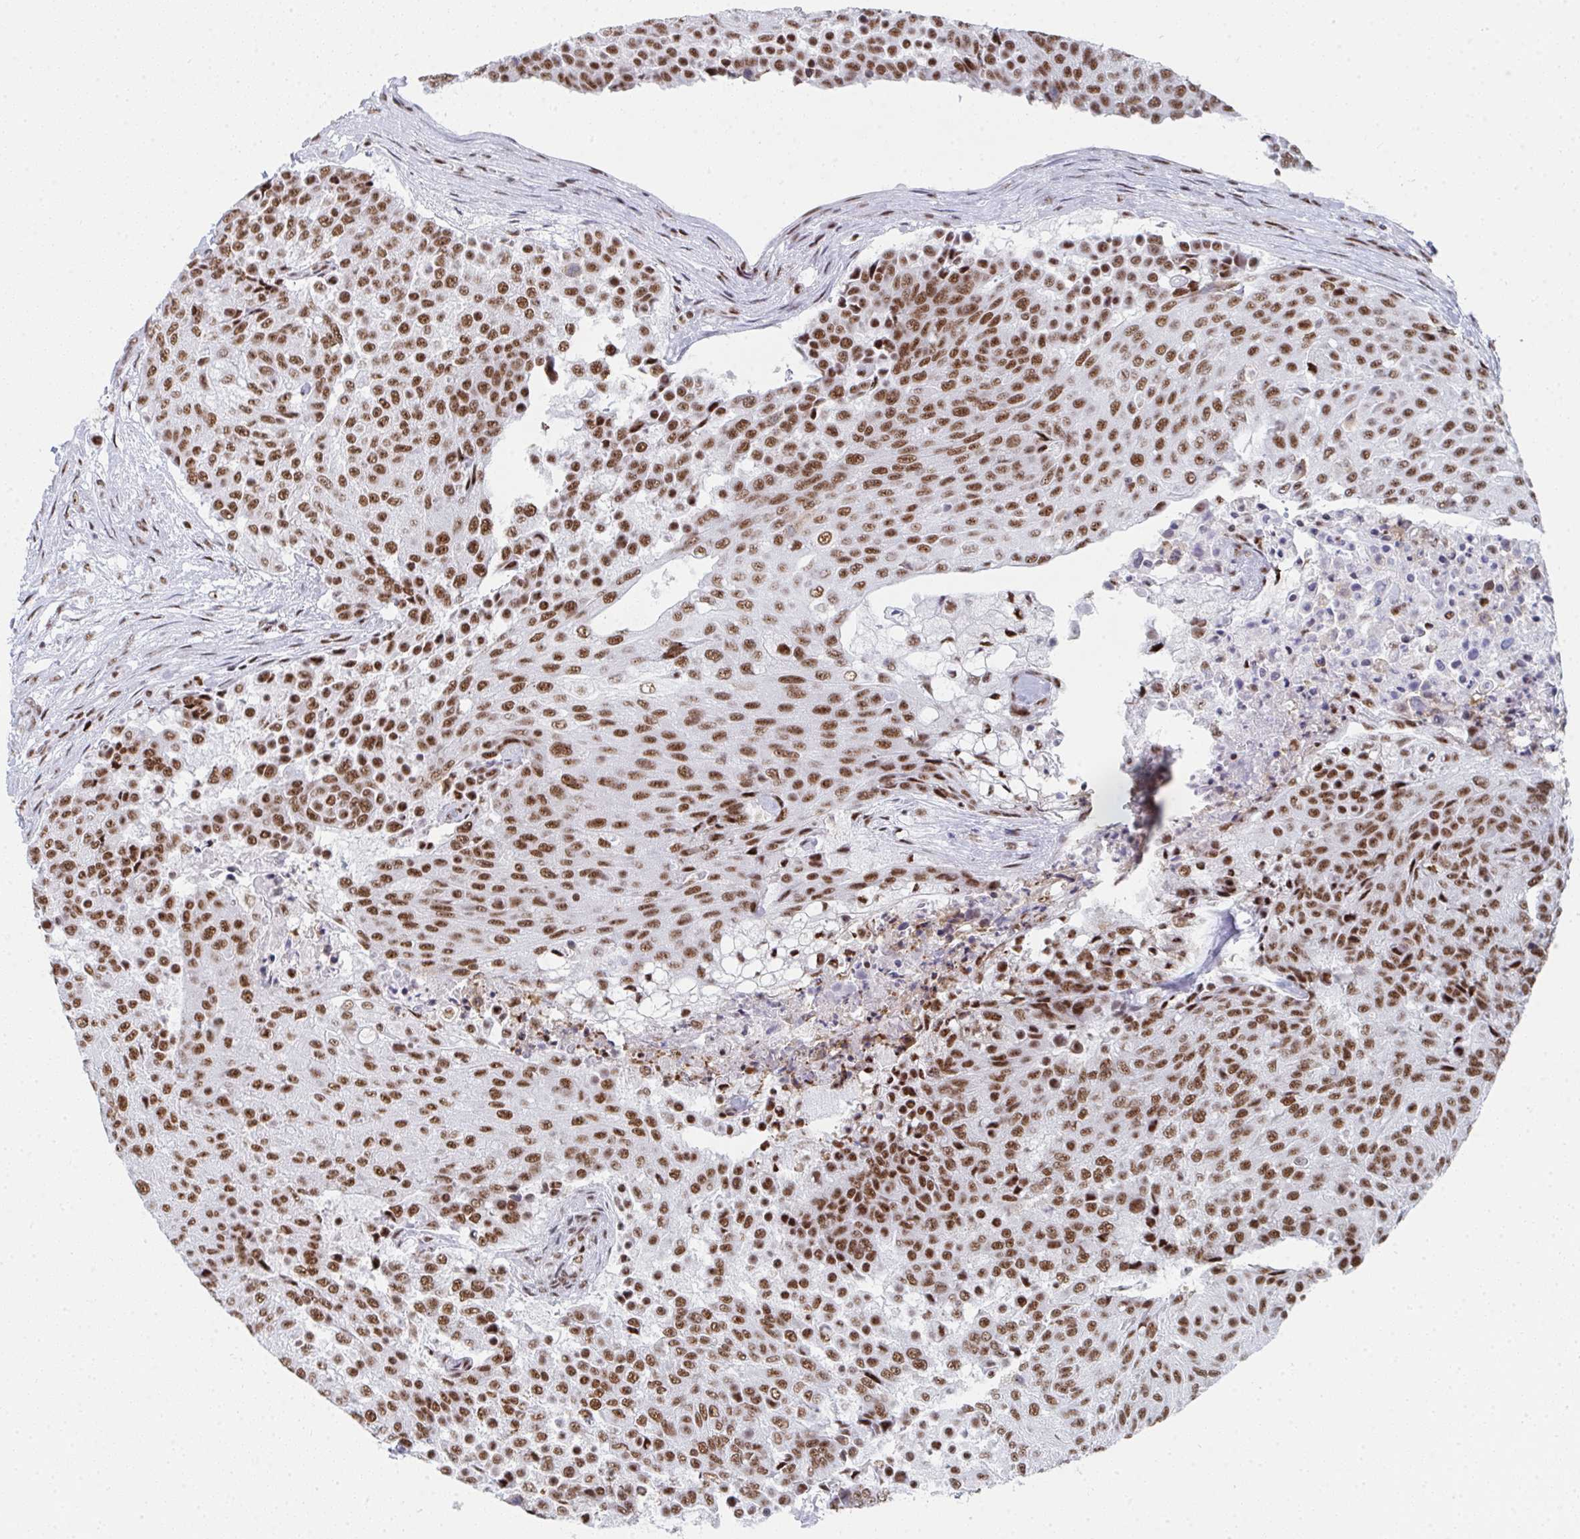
{"staining": {"intensity": "moderate", "quantity": ">75%", "location": "nuclear"}, "tissue": "urothelial cancer", "cell_type": "Tumor cells", "image_type": "cancer", "snomed": [{"axis": "morphology", "description": "Urothelial carcinoma, High grade"}, {"axis": "topography", "description": "Urinary bladder"}], "caption": "Moderate nuclear protein staining is seen in about >75% of tumor cells in urothelial cancer. (DAB (3,3'-diaminobenzidine) = brown stain, brightfield microscopy at high magnification).", "gene": "SNRNP70", "patient": {"sex": "female", "age": 63}}